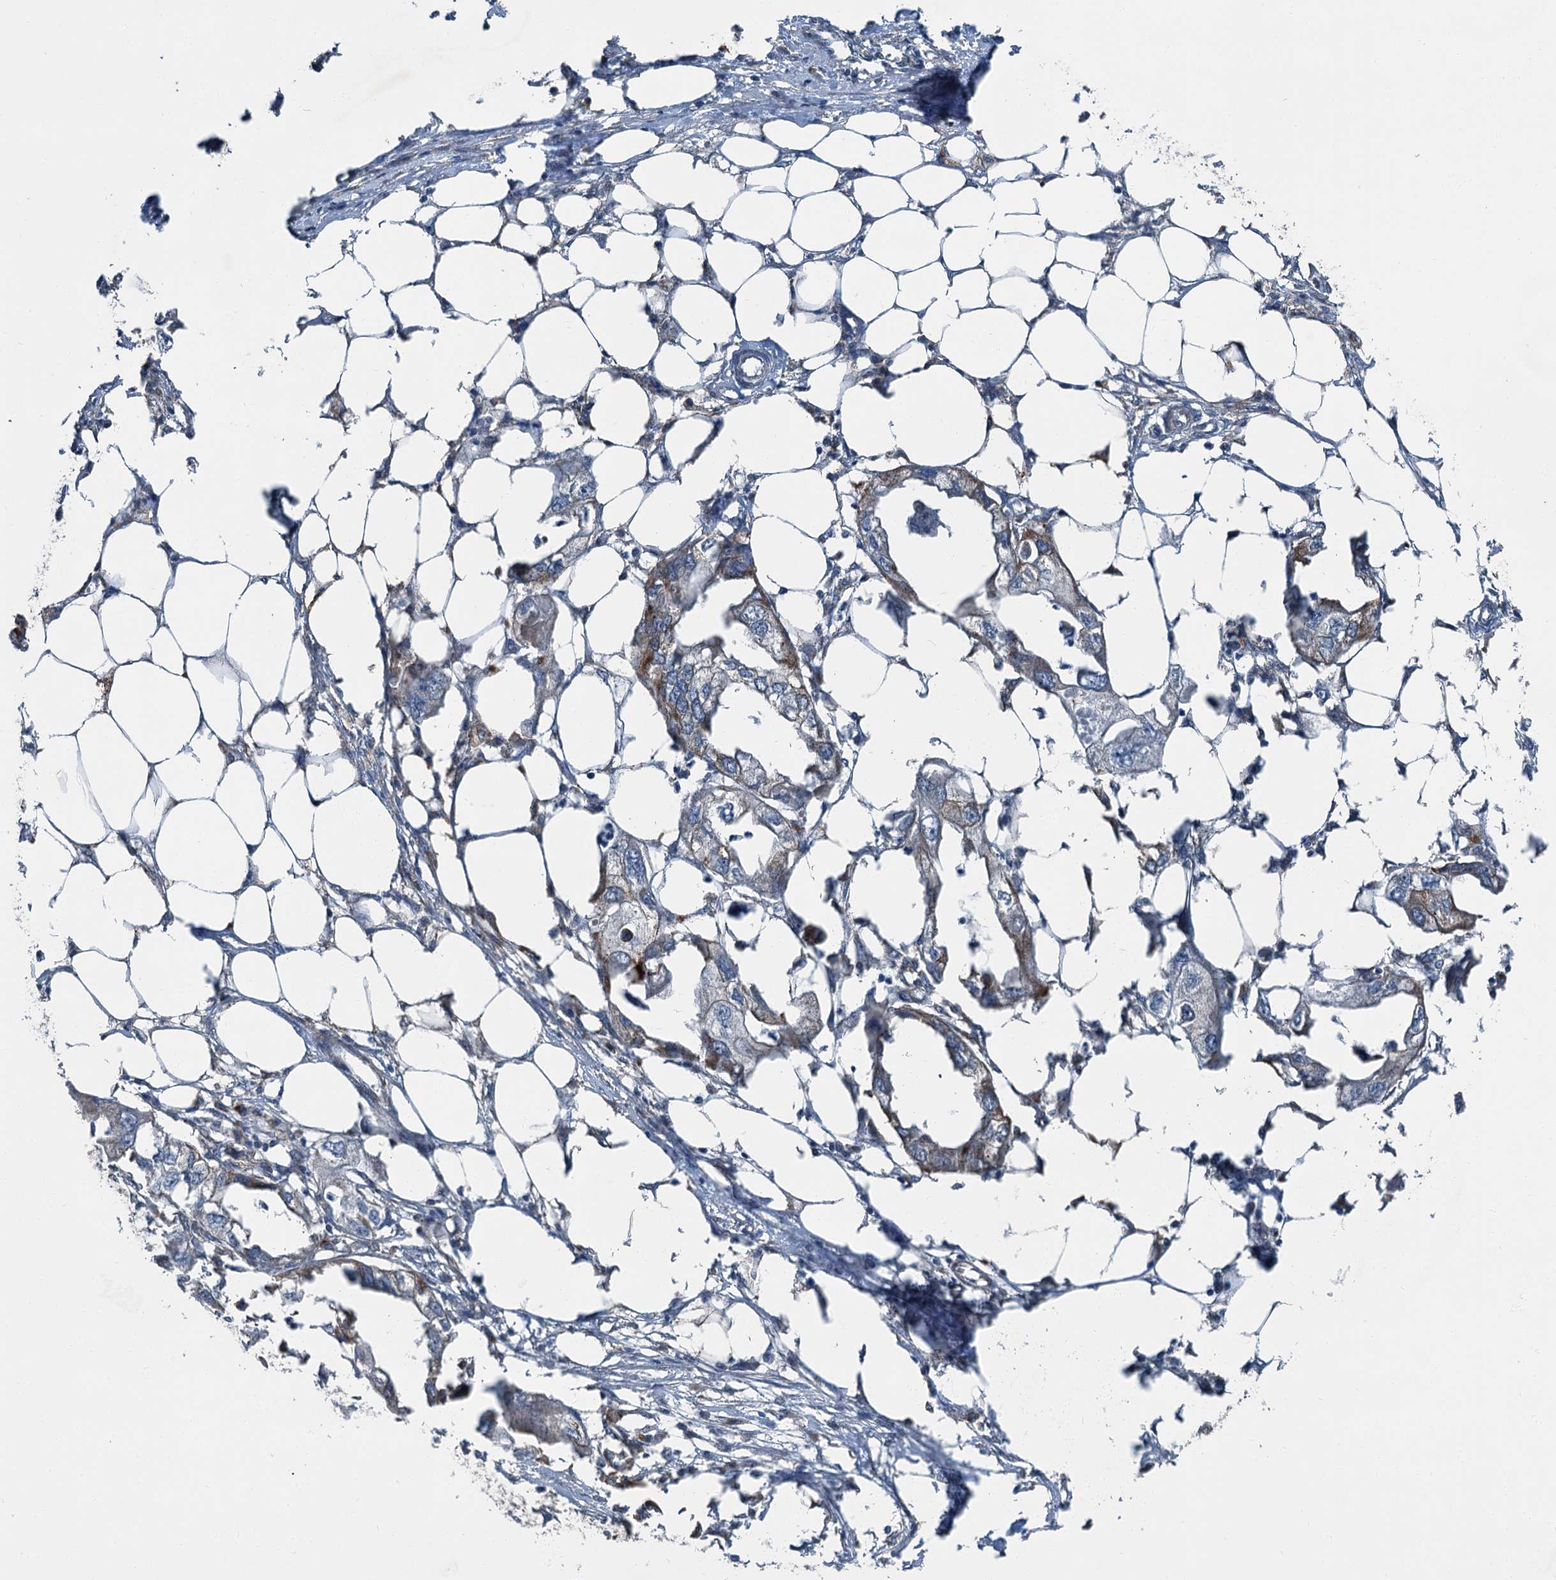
{"staining": {"intensity": "negative", "quantity": "none", "location": "none"}, "tissue": "endometrial cancer", "cell_type": "Tumor cells", "image_type": "cancer", "snomed": [{"axis": "morphology", "description": "Adenocarcinoma, NOS"}, {"axis": "morphology", "description": "Adenocarcinoma, metastatic, NOS"}, {"axis": "topography", "description": "Adipose tissue"}, {"axis": "topography", "description": "Endometrium"}], "caption": "Immunohistochemical staining of endometrial cancer shows no significant expression in tumor cells.", "gene": "AXL", "patient": {"sex": "female", "age": 67}}